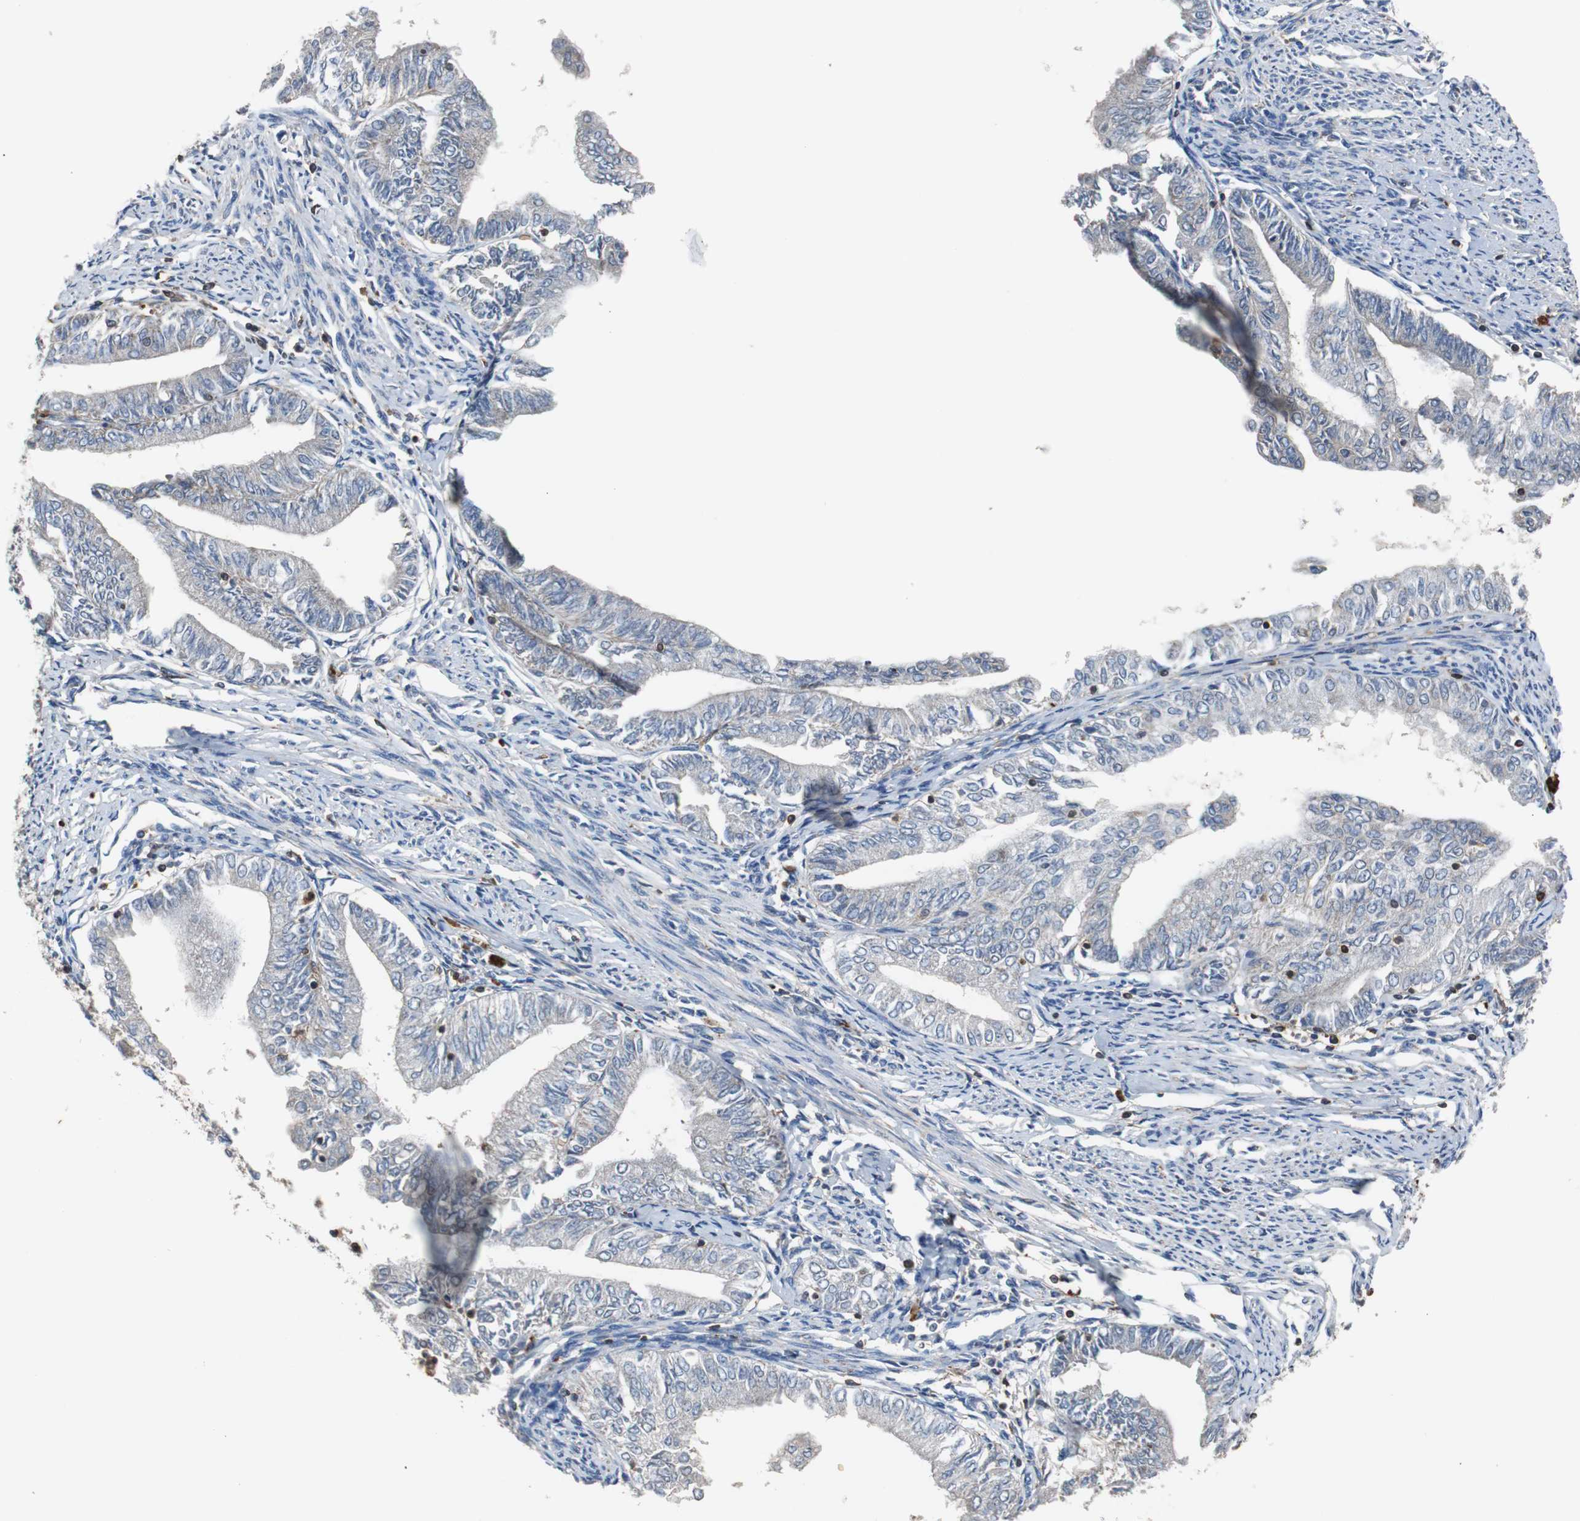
{"staining": {"intensity": "negative", "quantity": "none", "location": "none"}, "tissue": "endometrial cancer", "cell_type": "Tumor cells", "image_type": "cancer", "snomed": [{"axis": "morphology", "description": "Adenocarcinoma, NOS"}, {"axis": "topography", "description": "Endometrium"}], "caption": "DAB immunohistochemical staining of human endometrial adenocarcinoma shows no significant expression in tumor cells. (DAB (3,3'-diaminobenzidine) immunohistochemistry, high magnification).", "gene": "CALB2", "patient": {"sex": "female", "age": 66}}